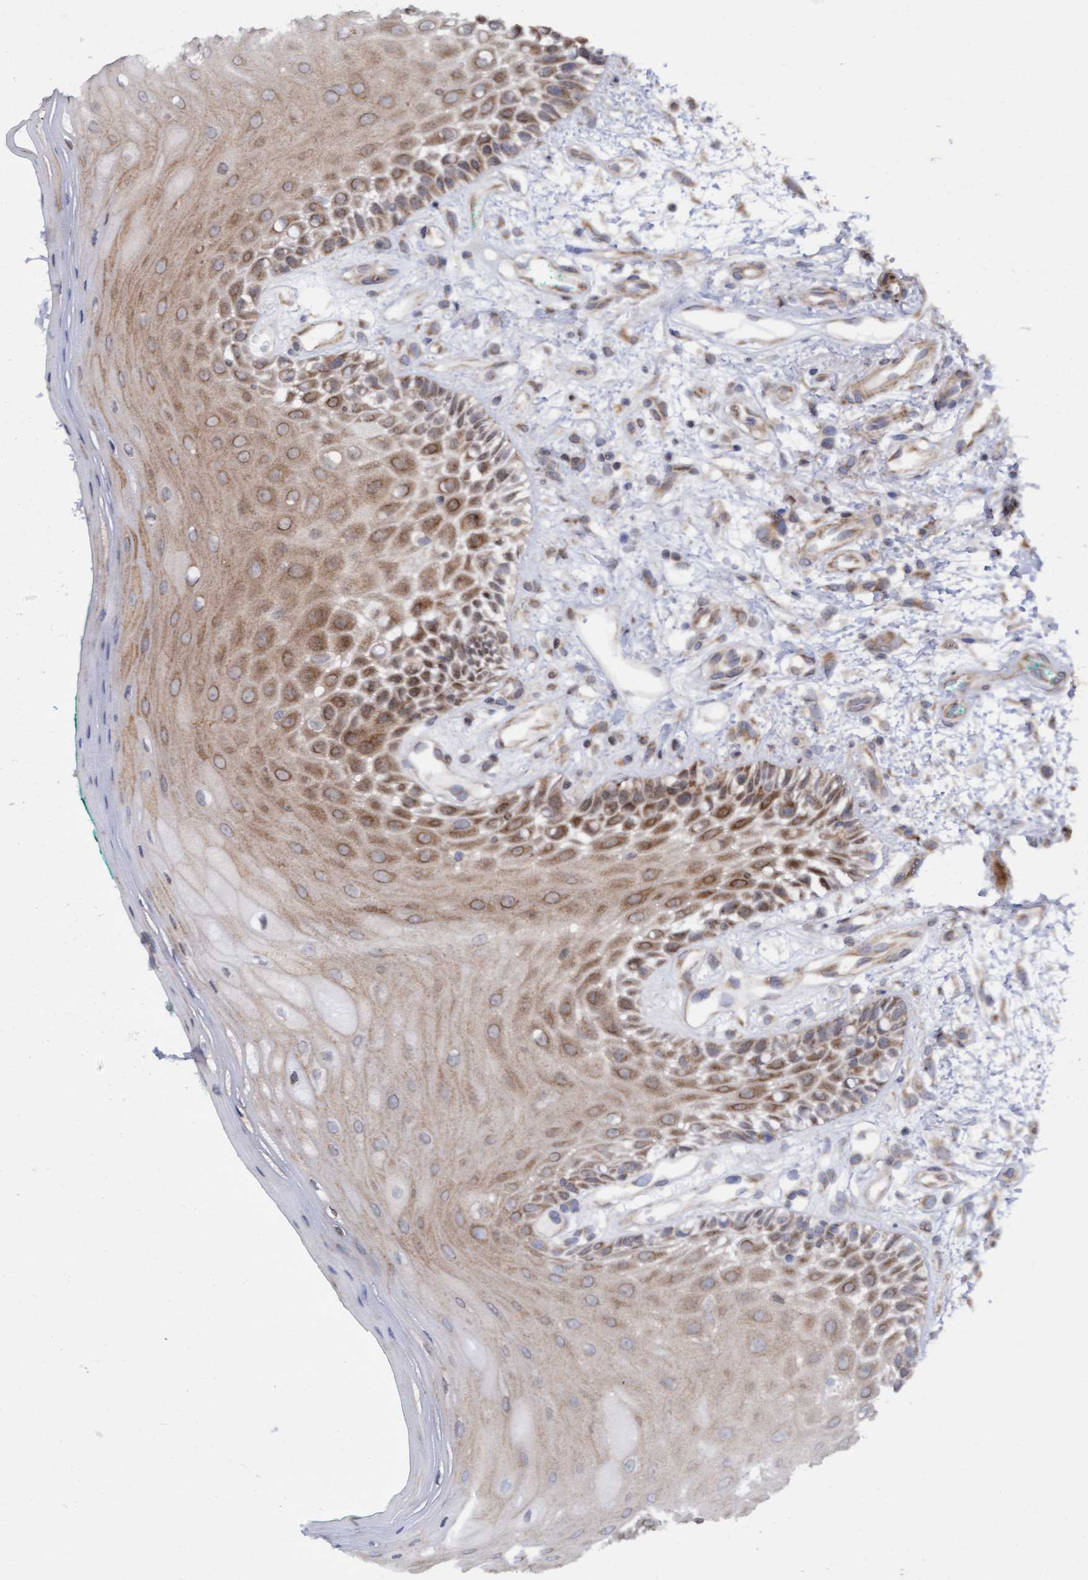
{"staining": {"intensity": "moderate", "quantity": ">75%", "location": "cytoplasmic/membranous,nuclear"}, "tissue": "oral mucosa", "cell_type": "Squamous epithelial cells", "image_type": "normal", "snomed": [{"axis": "morphology", "description": "Normal tissue, NOS"}, {"axis": "morphology", "description": "Squamous cell carcinoma, NOS"}, {"axis": "topography", "description": "Skeletal muscle"}, {"axis": "topography", "description": "Oral tissue"}, {"axis": "topography", "description": "Head-Neck"}], "caption": "Oral mucosa stained with immunohistochemistry displays moderate cytoplasmic/membranous,nuclear staining in about >75% of squamous epithelial cells.", "gene": "ITFG1", "patient": {"sex": "female", "age": 84}}